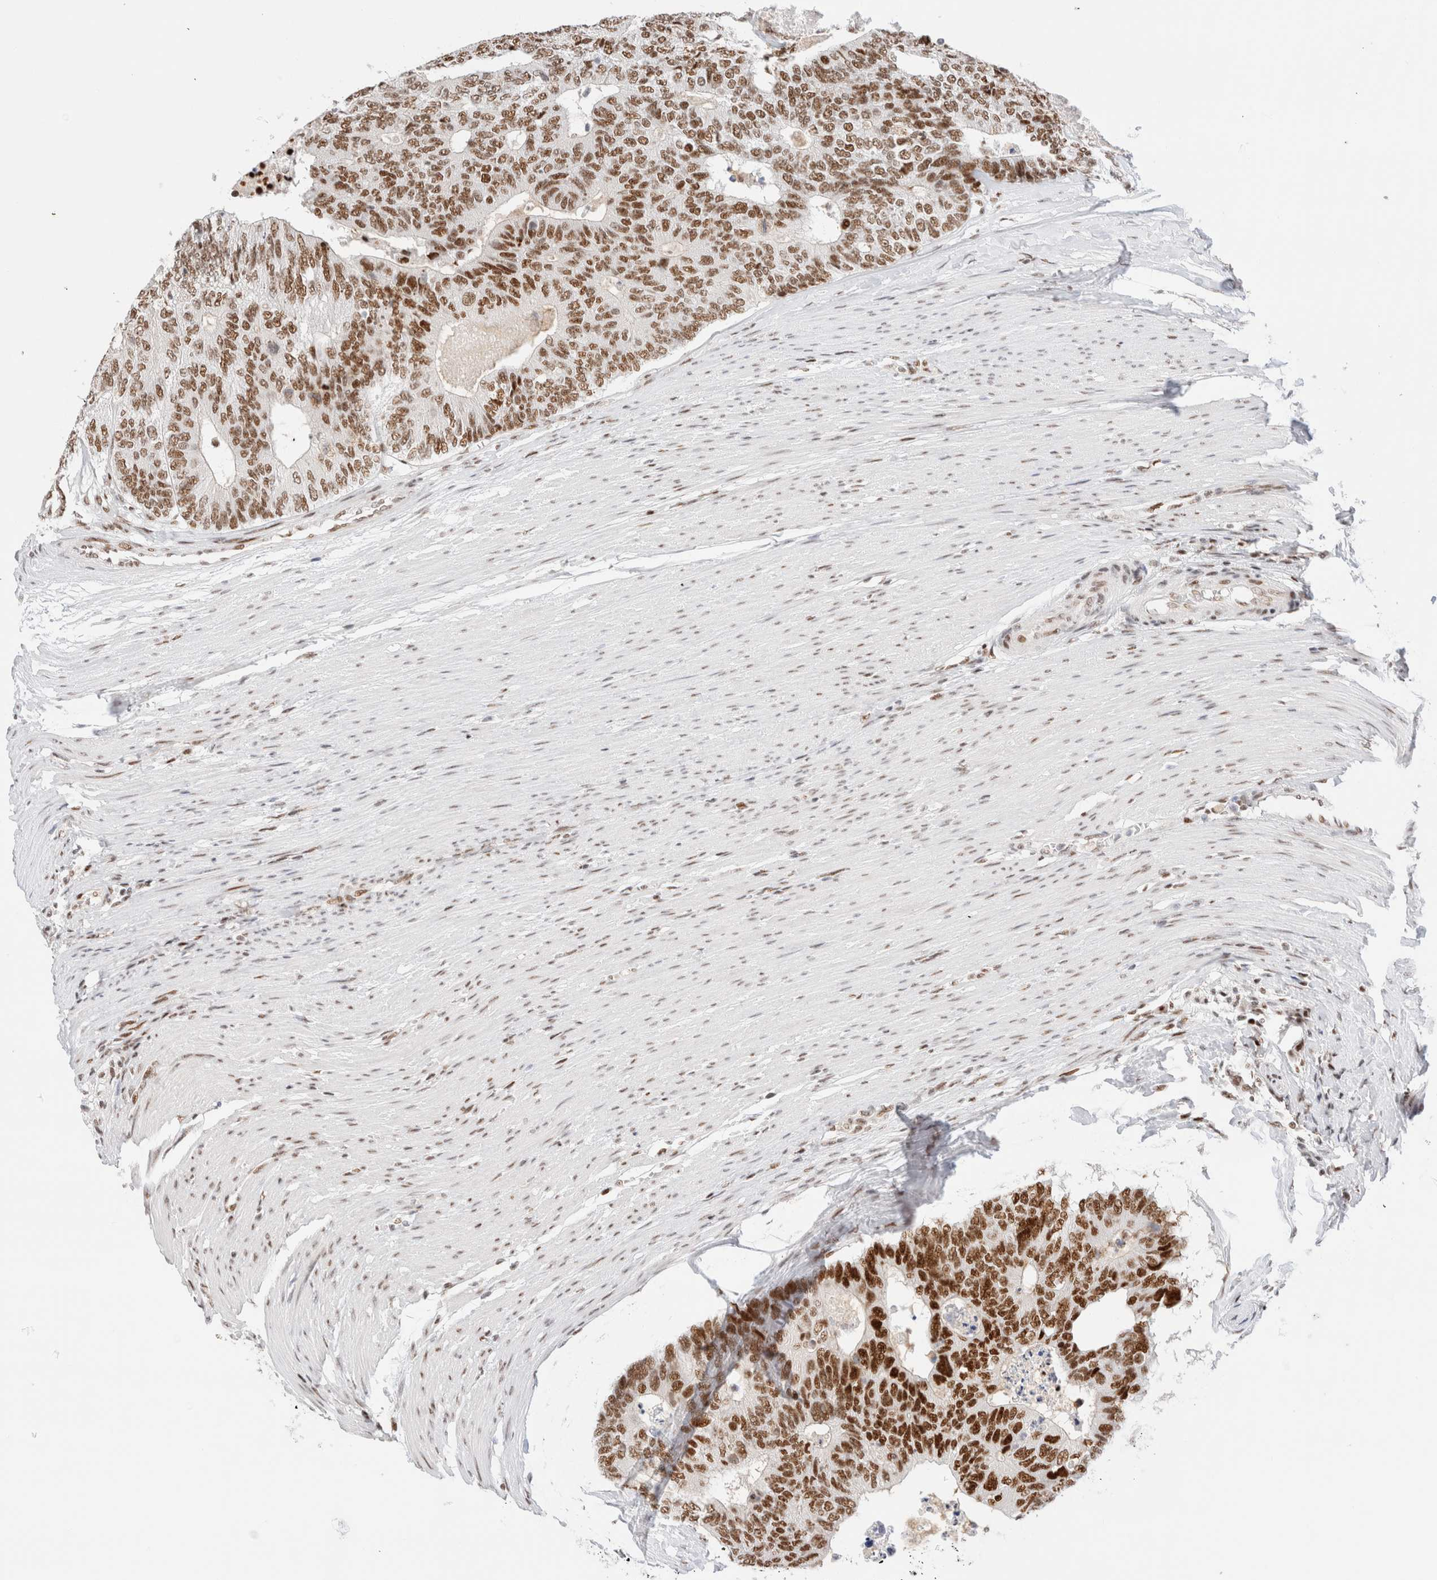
{"staining": {"intensity": "strong", "quantity": ">75%", "location": "nuclear"}, "tissue": "colorectal cancer", "cell_type": "Tumor cells", "image_type": "cancer", "snomed": [{"axis": "morphology", "description": "Adenocarcinoma, NOS"}, {"axis": "topography", "description": "Colon"}], "caption": "Immunohistochemical staining of human adenocarcinoma (colorectal) reveals strong nuclear protein staining in about >75% of tumor cells. (DAB IHC with brightfield microscopy, high magnification).", "gene": "ZNF282", "patient": {"sex": "female", "age": 67}}